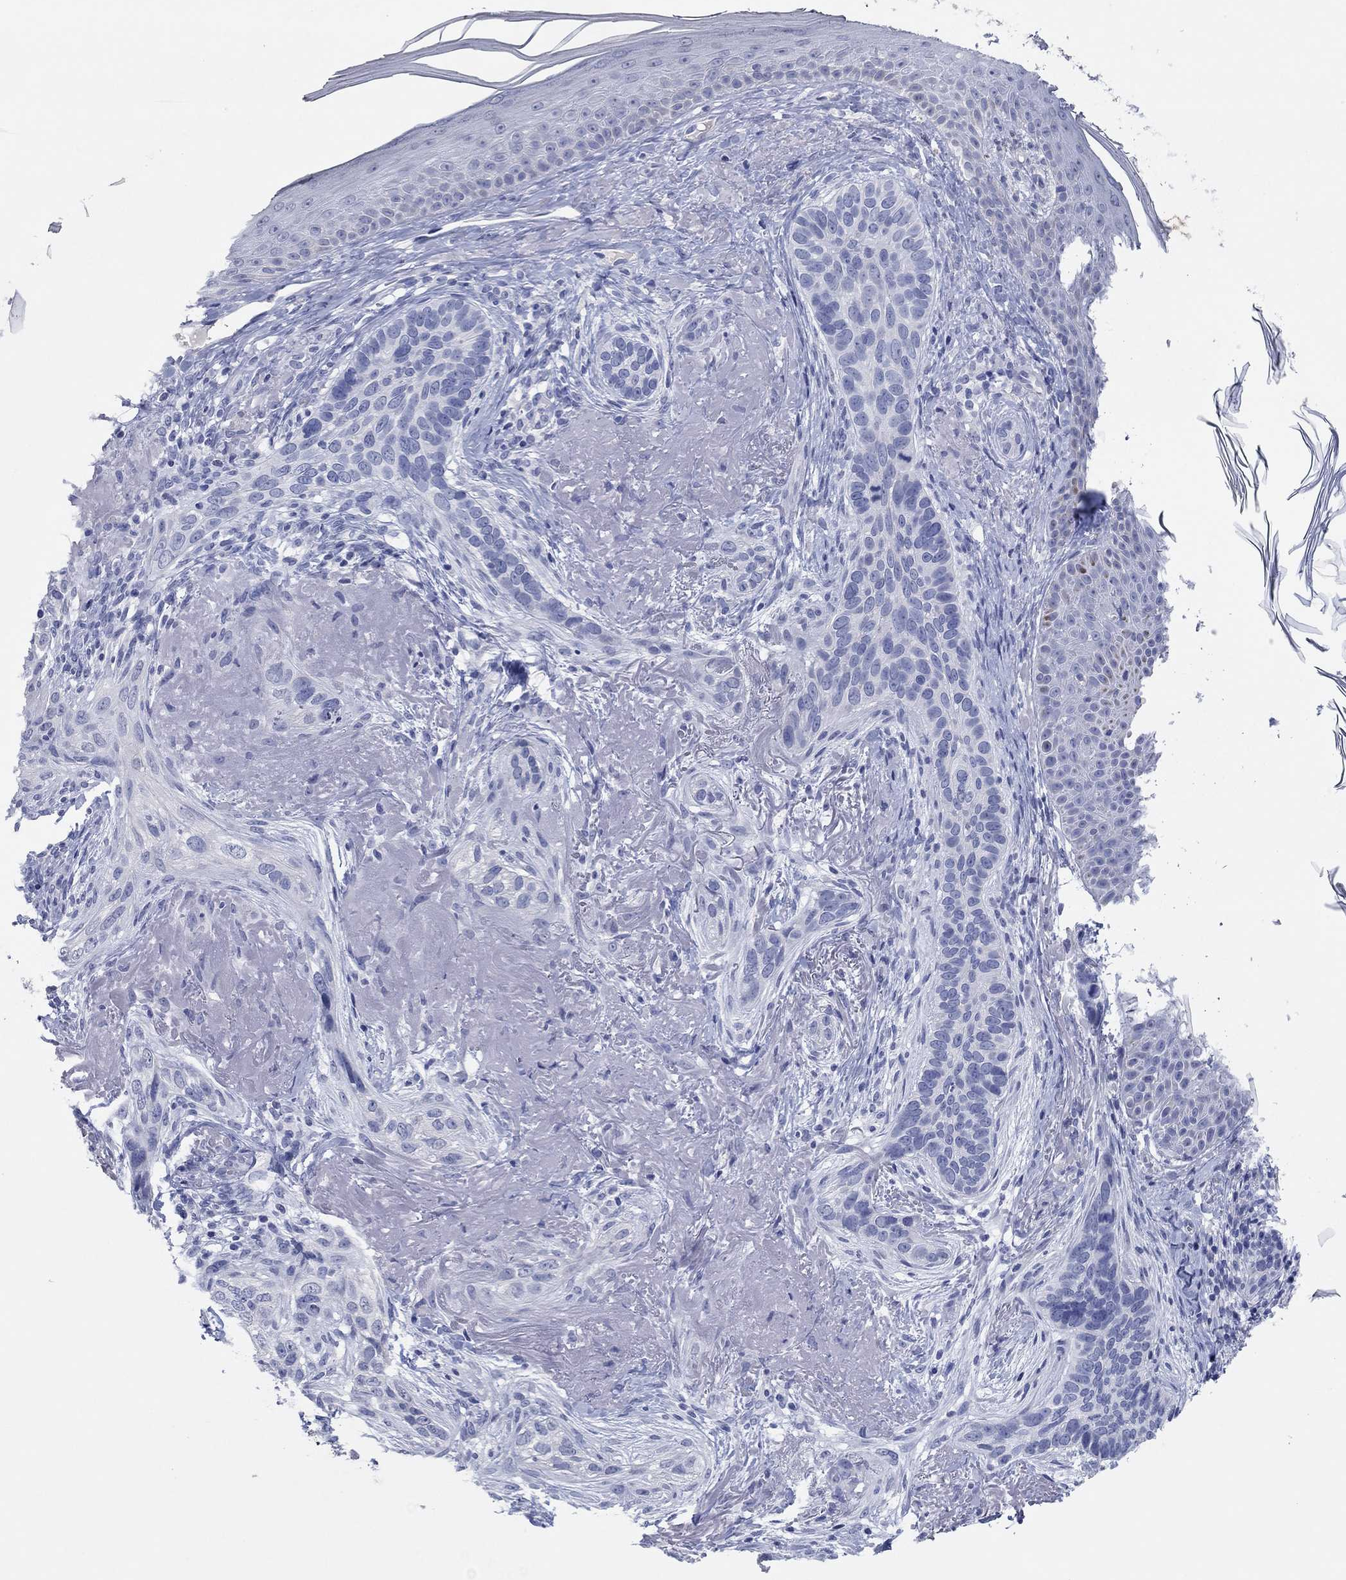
{"staining": {"intensity": "negative", "quantity": "none", "location": "none"}, "tissue": "skin cancer", "cell_type": "Tumor cells", "image_type": "cancer", "snomed": [{"axis": "morphology", "description": "Basal cell carcinoma"}, {"axis": "topography", "description": "Skin"}], "caption": "Tumor cells are negative for brown protein staining in skin basal cell carcinoma. The staining was performed using DAB (3,3'-diaminobenzidine) to visualize the protein expression in brown, while the nuclei were stained in blue with hematoxylin (Magnification: 20x).", "gene": "POU5F1", "patient": {"sex": "male", "age": 91}}